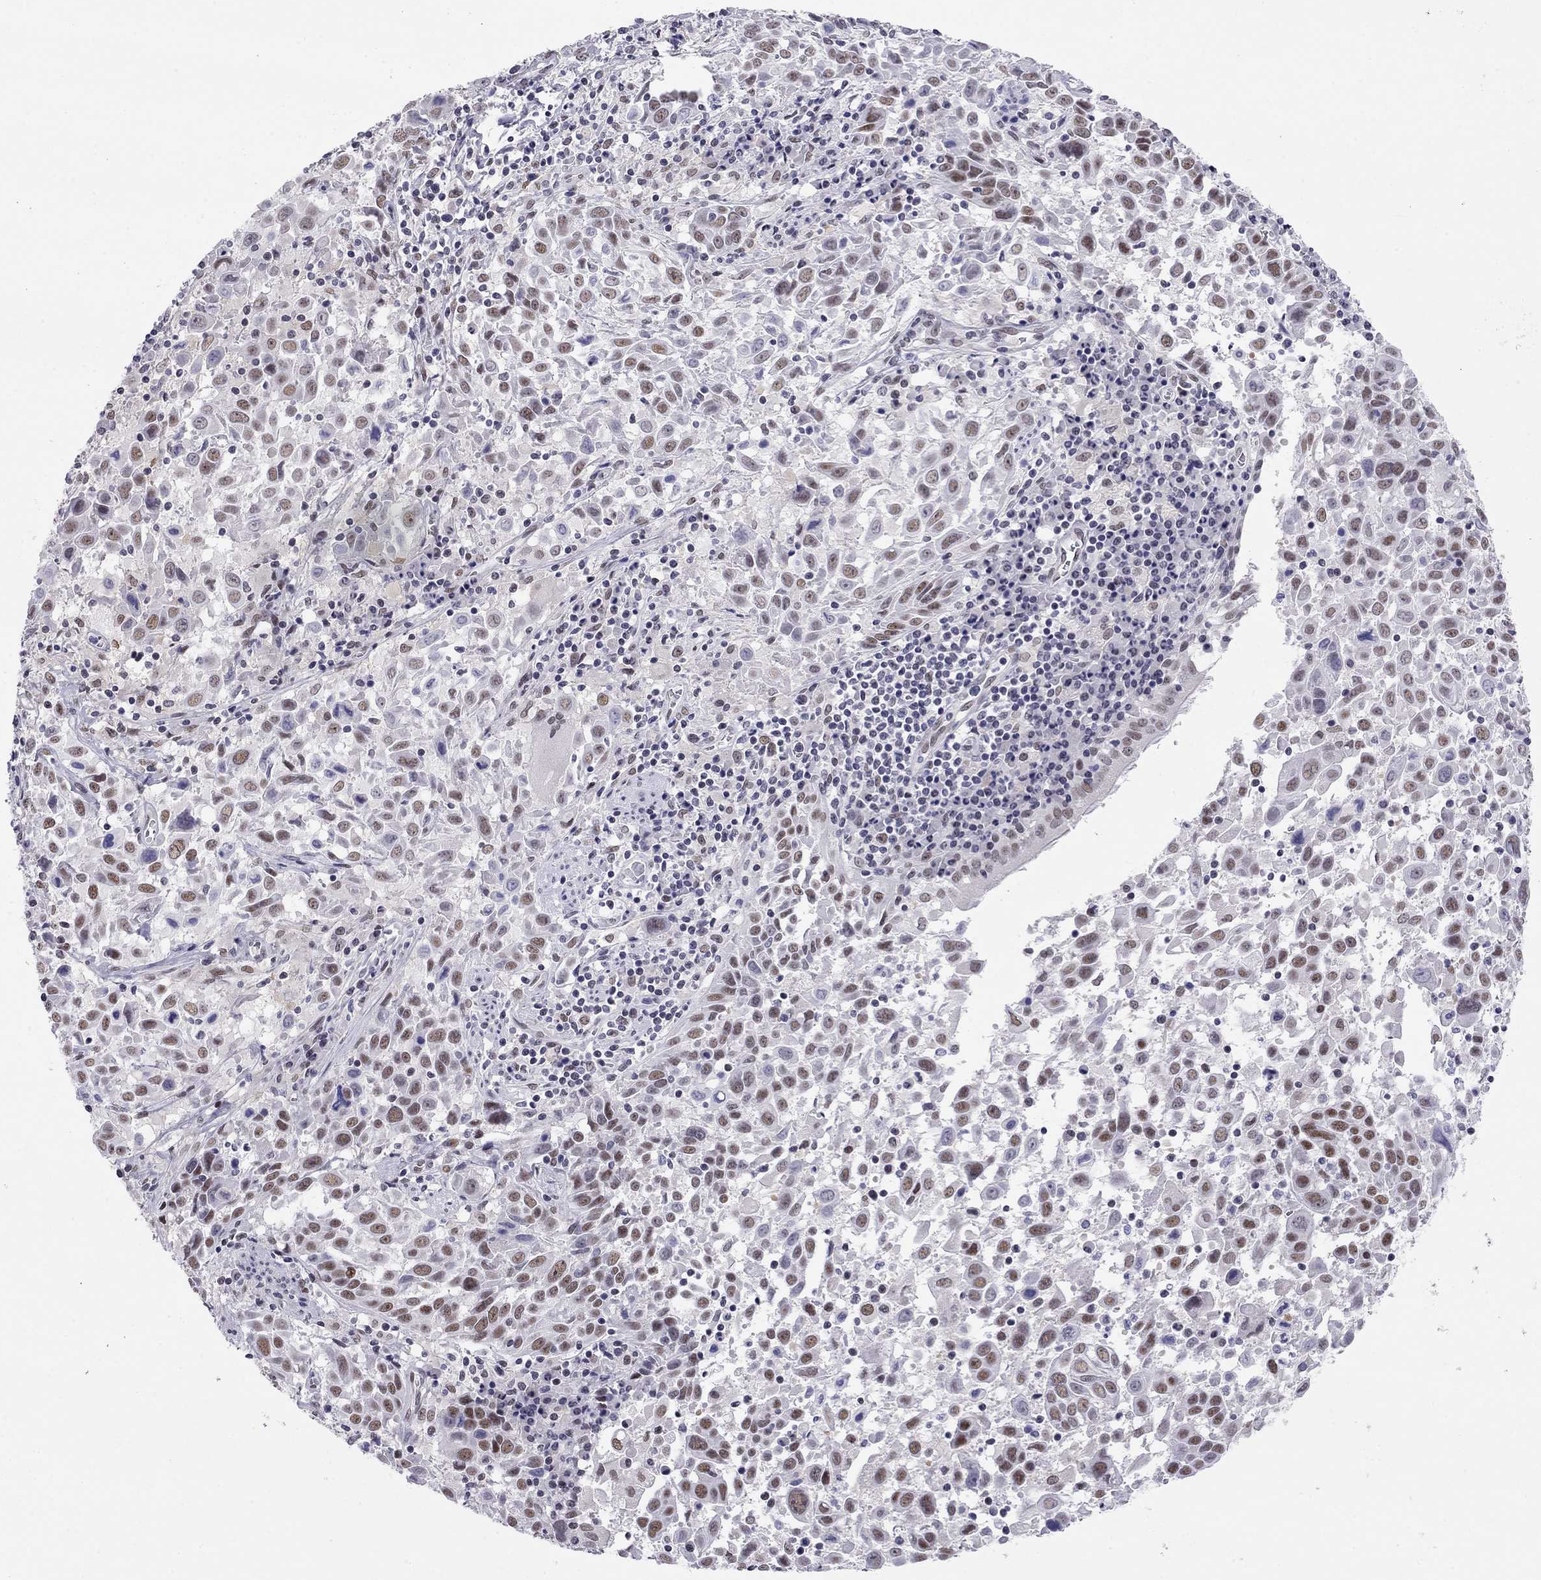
{"staining": {"intensity": "moderate", "quantity": ">75%", "location": "nuclear"}, "tissue": "lung cancer", "cell_type": "Tumor cells", "image_type": "cancer", "snomed": [{"axis": "morphology", "description": "Squamous cell carcinoma, NOS"}, {"axis": "topography", "description": "Lung"}], "caption": "Squamous cell carcinoma (lung) stained with DAB (3,3'-diaminobenzidine) immunohistochemistry (IHC) shows medium levels of moderate nuclear expression in approximately >75% of tumor cells.", "gene": "DOT1L", "patient": {"sex": "male", "age": 57}}